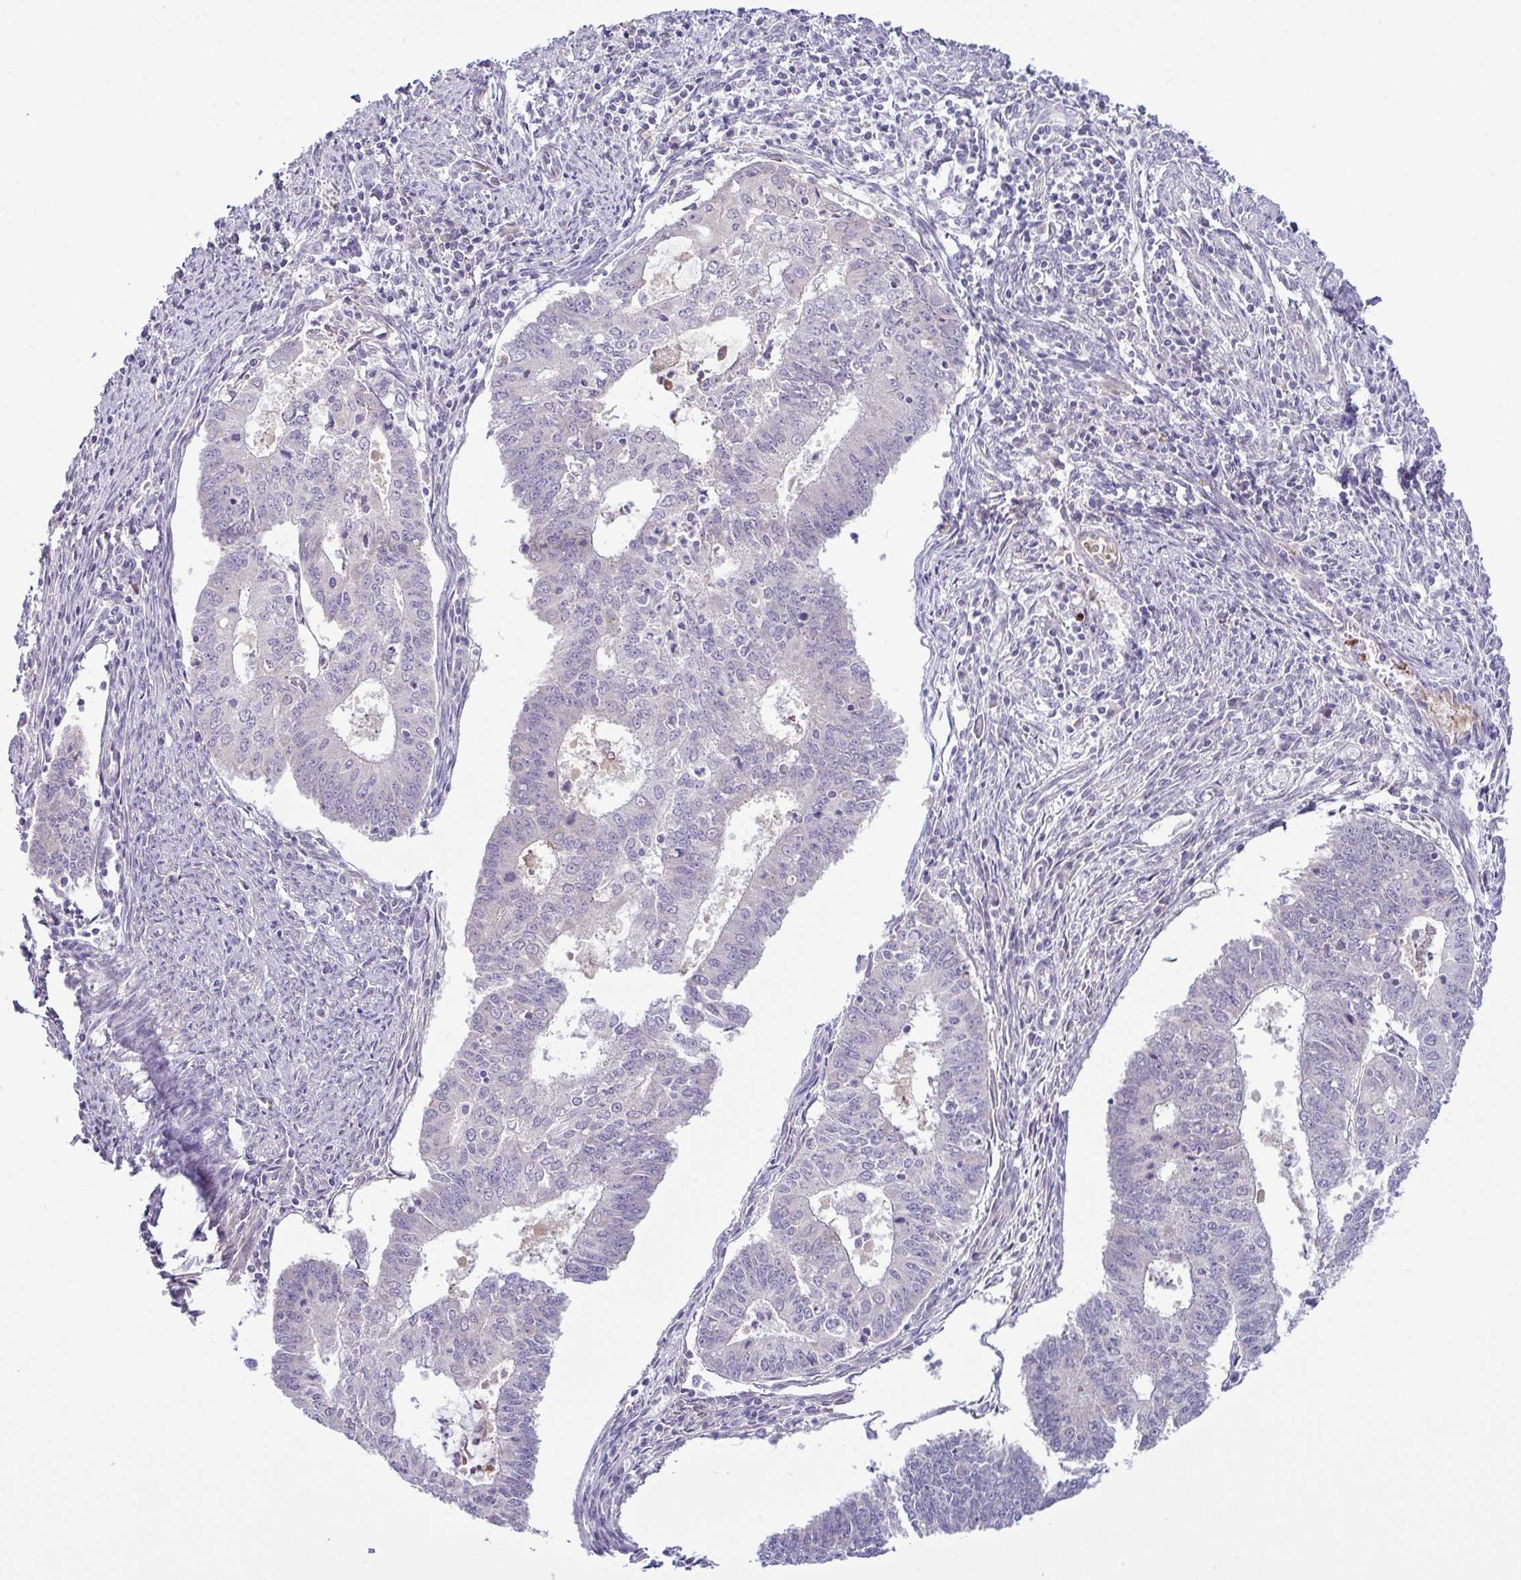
{"staining": {"intensity": "negative", "quantity": "none", "location": "none"}, "tissue": "endometrial cancer", "cell_type": "Tumor cells", "image_type": "cancer", "snomed": [{"axis": "morphology", "description": "Adenocarcinoma, NOS"}, {"axis": "topography", "description": "Endometrium"}], "caption": "This is an IHC micrograph of endometrial cancer. There is no staining in tumor cells.", "gene": "SYNPO2L", "patient": {"sex": "female", "age": 61}}